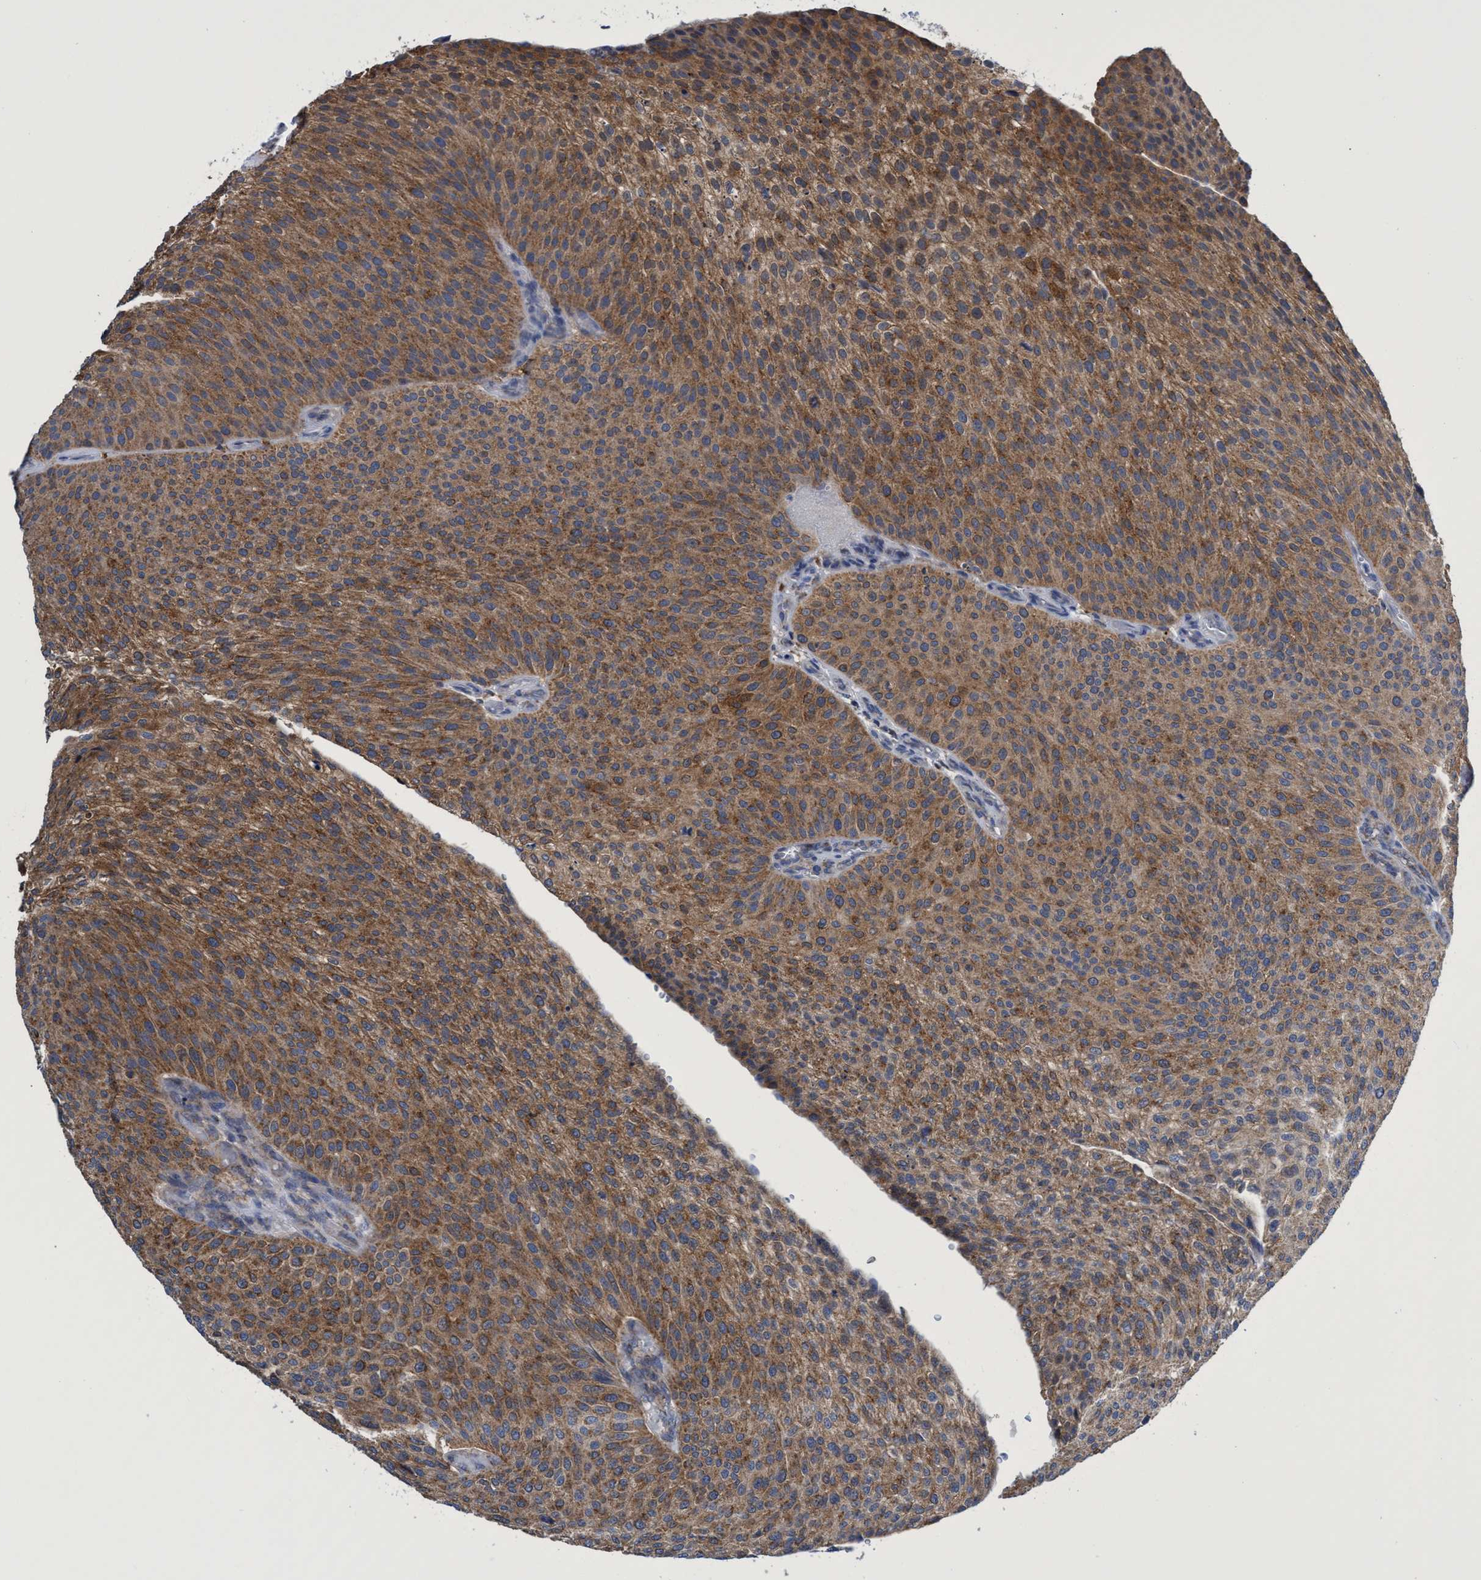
{"staining": {"intensity": "strong", "quantity": ">75%", "location": "cytoplasmic/membranous"}, "tissue": "urothelial cancer", "cell_type": "Tumor cells", "image_type": "cancer", "snomed": [{"axis": "morphology", "description": "Urothelial carcinoma, Low grade"}, {"axis": "topography", "description": "Smooth muscle"}, {"axis": "topography", "description": "Urinary bladder"}], "caption": "Immunohistochemical staining of low-grade urothelial carcinoma demonstrates high levels of strong cytoplasmic/membranous protein positivity in about >75% of tumor cells.", "gene": "CRYZ", "patient": {"sex": "male", "age": 60}}